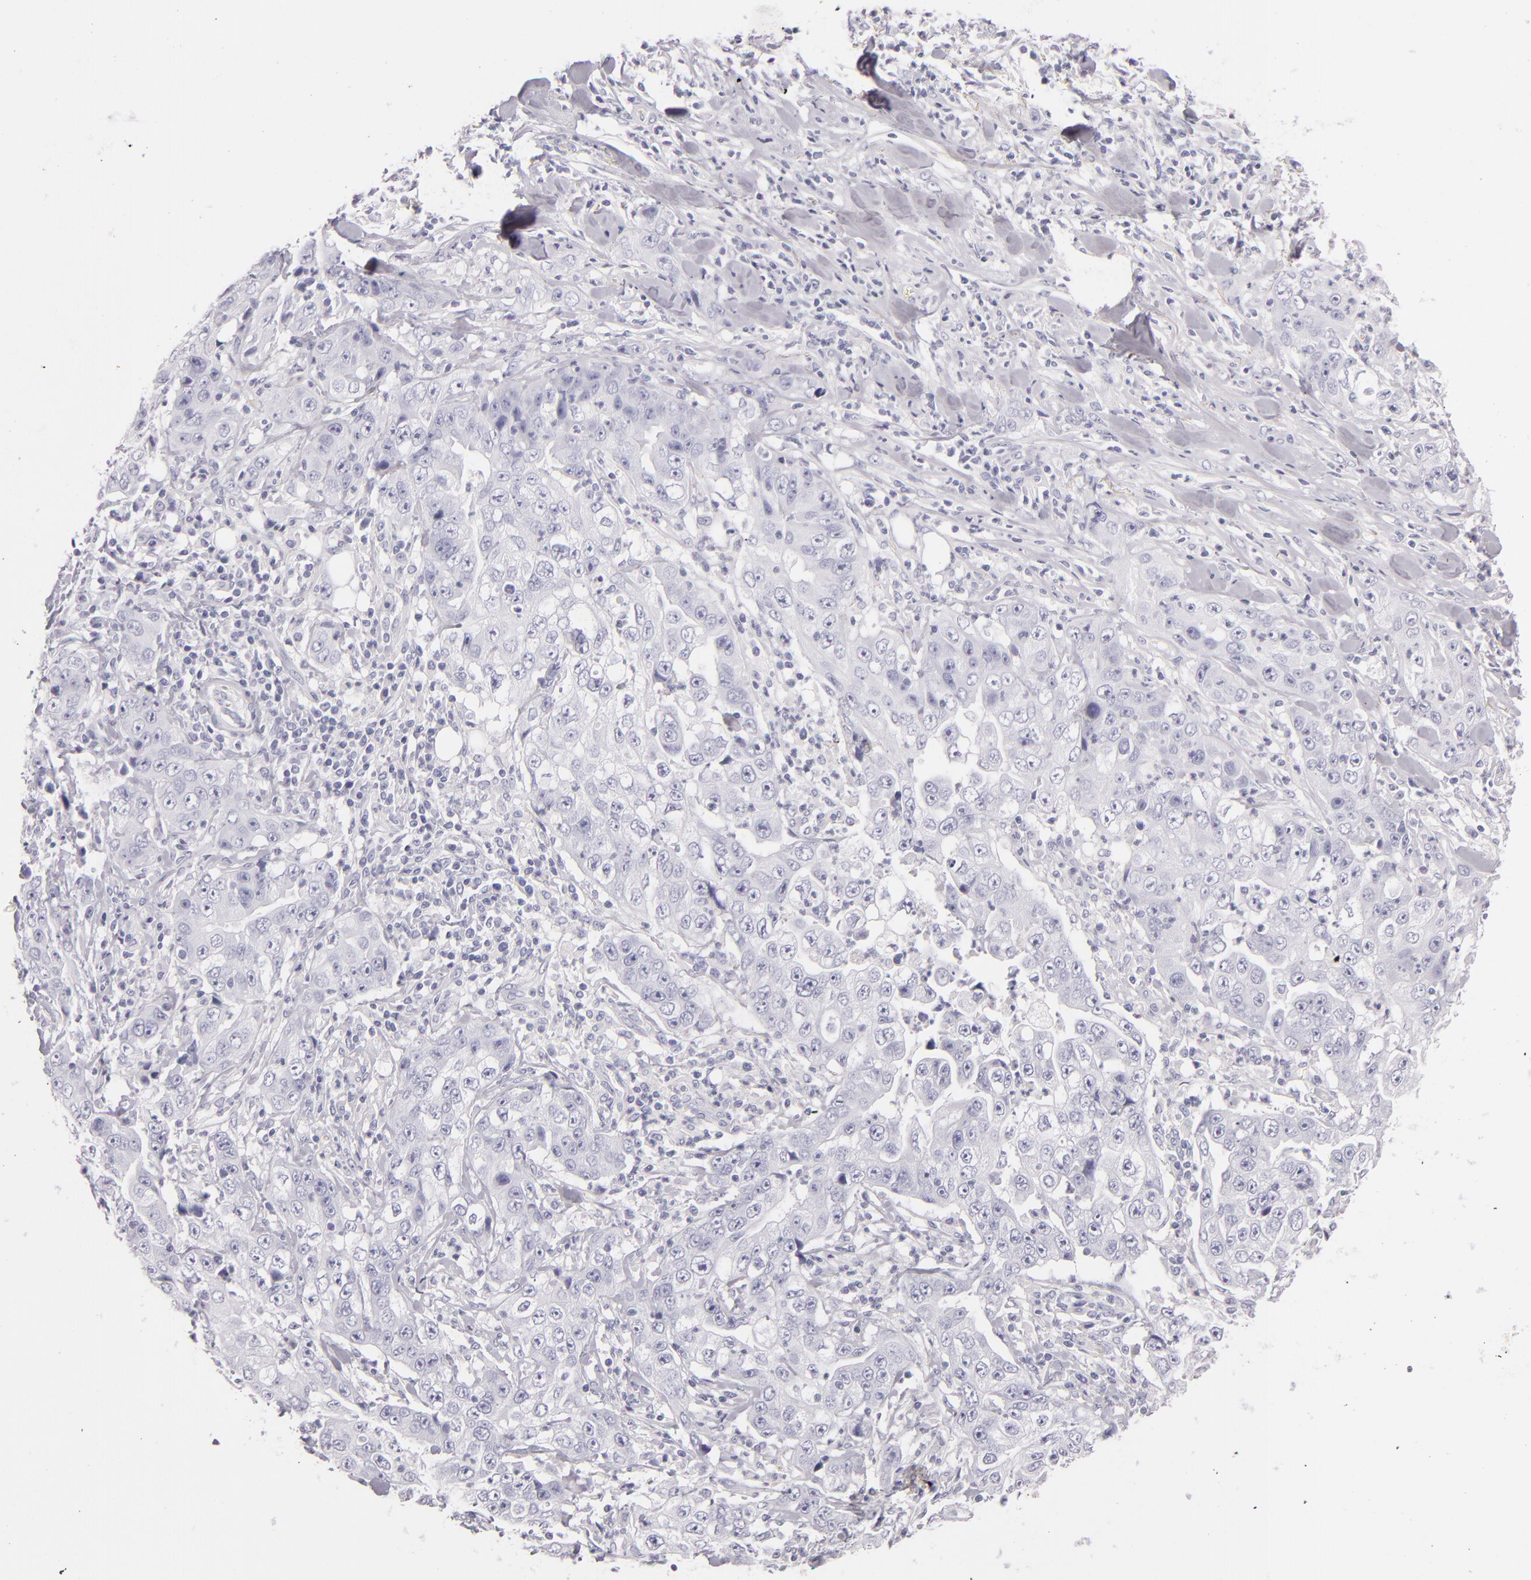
{"staining": {"intensity": "negative", "quantity": "none", "location": "none"}, "tissue": "lung cancer", "cell_type": "Tumor cells", "image_type": "cancer", "snomed": [{"axis": "morphology", "description": "Squamous cell carcinoma, NOS"}, {"axis": "topography", "description": "Lung"}], "caption": "This is a micrograph of IHC staining of lung cancer (squamous cell carcinoma), which shows no staining in tumor cells.", "gene": "FABP1", "patient": {"sex": "male", "age": 64}}